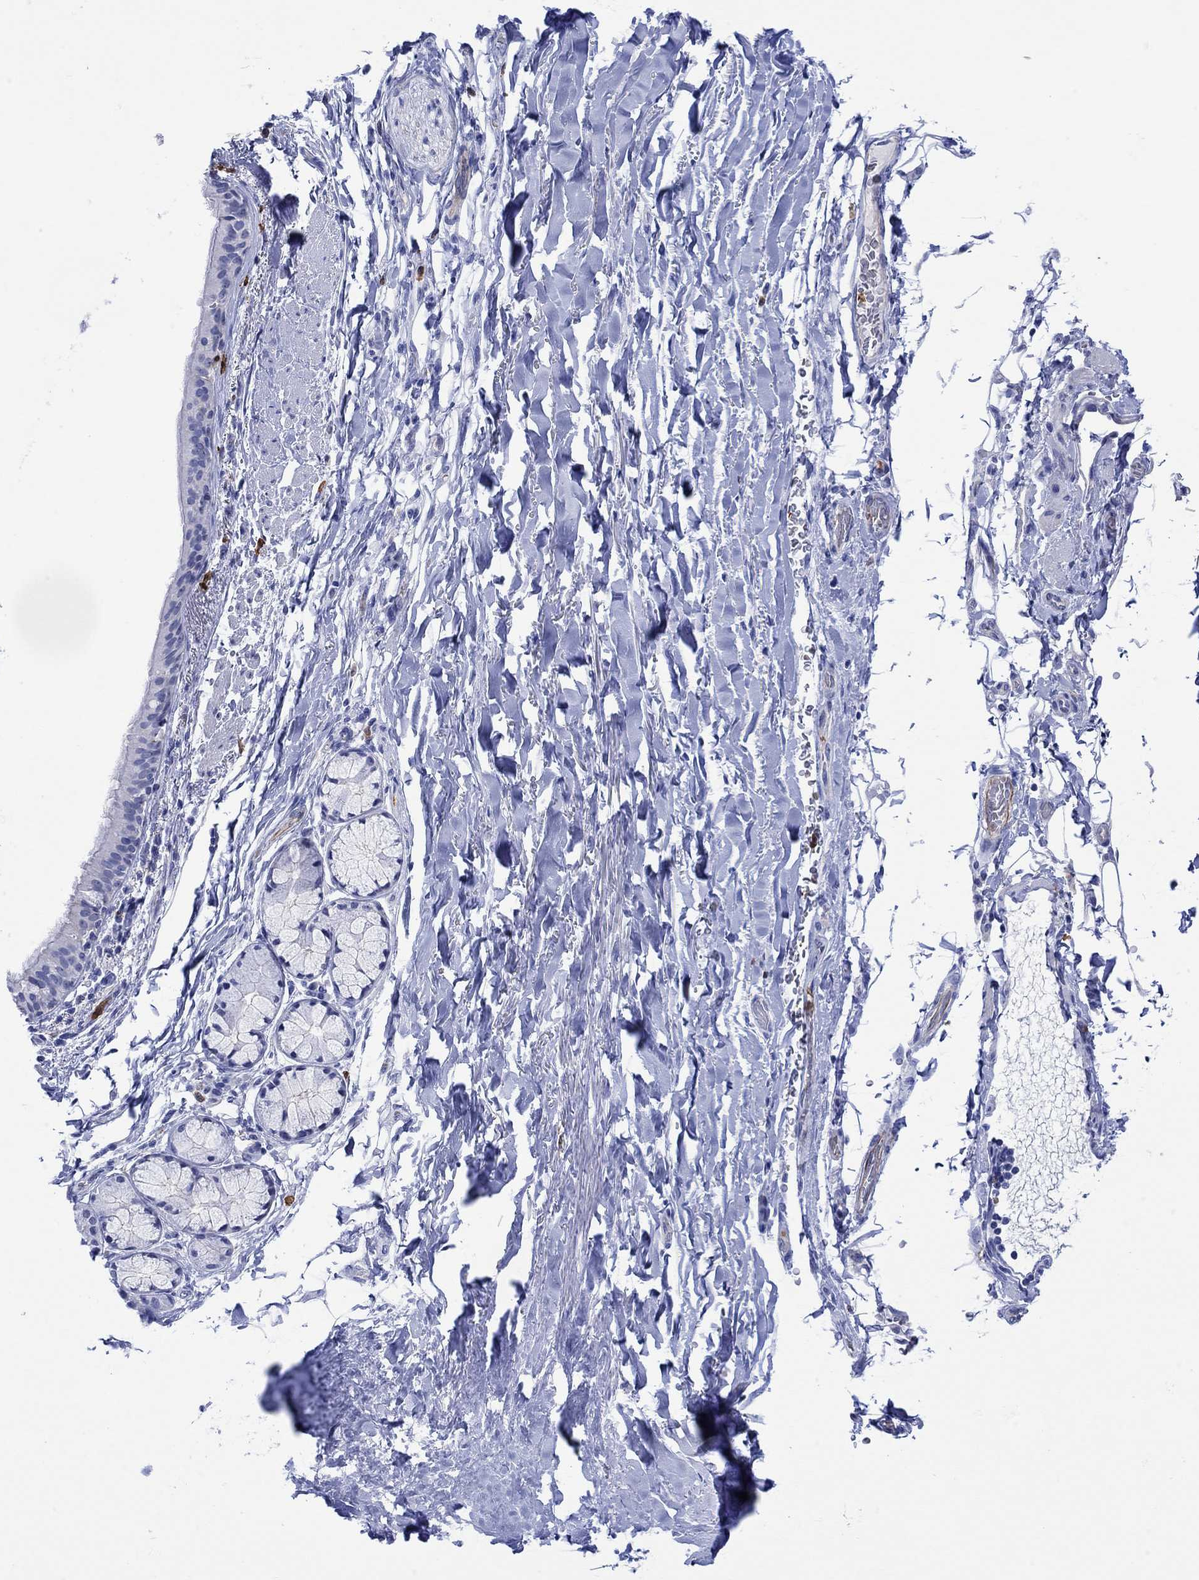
{"staining": {"intensity": "negative", "quantity": "none", "location": "none"}, "tissue": "bronchus", "cell_type": "Respiratory epithelial cells", "image_type": "normal", "snomed": [{"axis": "morphology", "description": "Normal tissue, NOS"}, {"axis": "morphology", "description": "Squamous cell carcinoma, NOS"}, {"axis": "topography", "description": "Bronchus"}, {"axis": "topography", "description": "Lung"}], "caption": "Immunohistochemistry of benign human bronchus demonstrates no positivity in respiratory epithelial cells.", "gene": "LINGO3", "patient": {"sex": "male", "age": 69}}